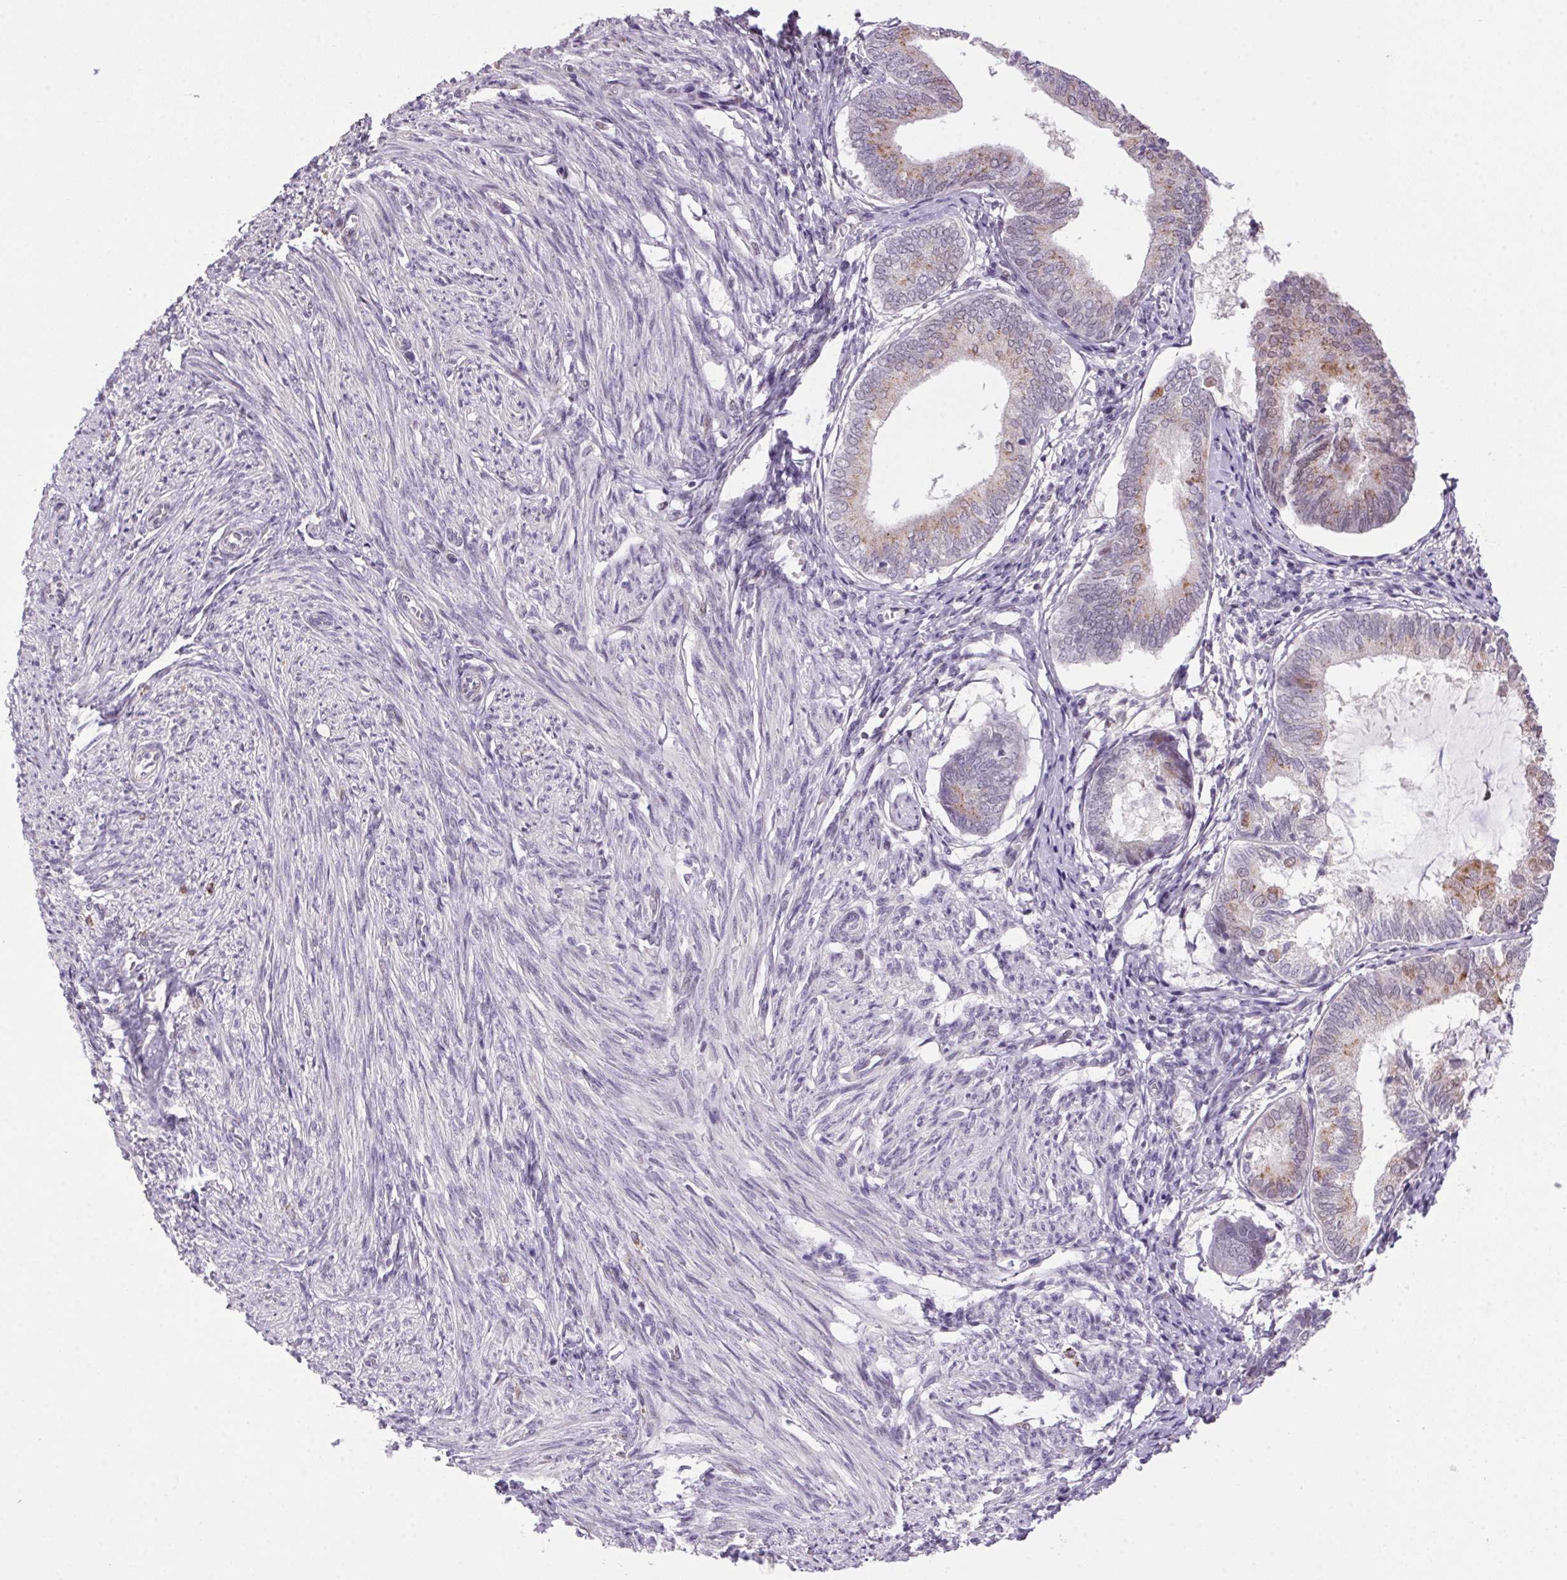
{"staining": {"intensity": "negative", "quantity": "none", "location": "none"}, "tissue": "endometrium", "cell_type": "Cells in endometrial stroma", "image_type": "normal", "snomed": [{"axis": "morphology", "description": "Normal tissue, NOS"}, {"axis": "topography", "description": "Endometrium"}], "caption": "High magnification brightfield microscopy of unremarkable endometrium stained with DAB (brown) and counterstained with hematoxylin (blue): cells in endometrial stroma show no significant positivity. (Stains: DAB (3,3'-diaminobenzidine) immunohistochemistry (IHC) with hematoxylin counter stain, Microscopy: brightfield microscopy at high magnification).", "gene": "AKR1E2", "patient": {"sex": "female", "age": 50}}